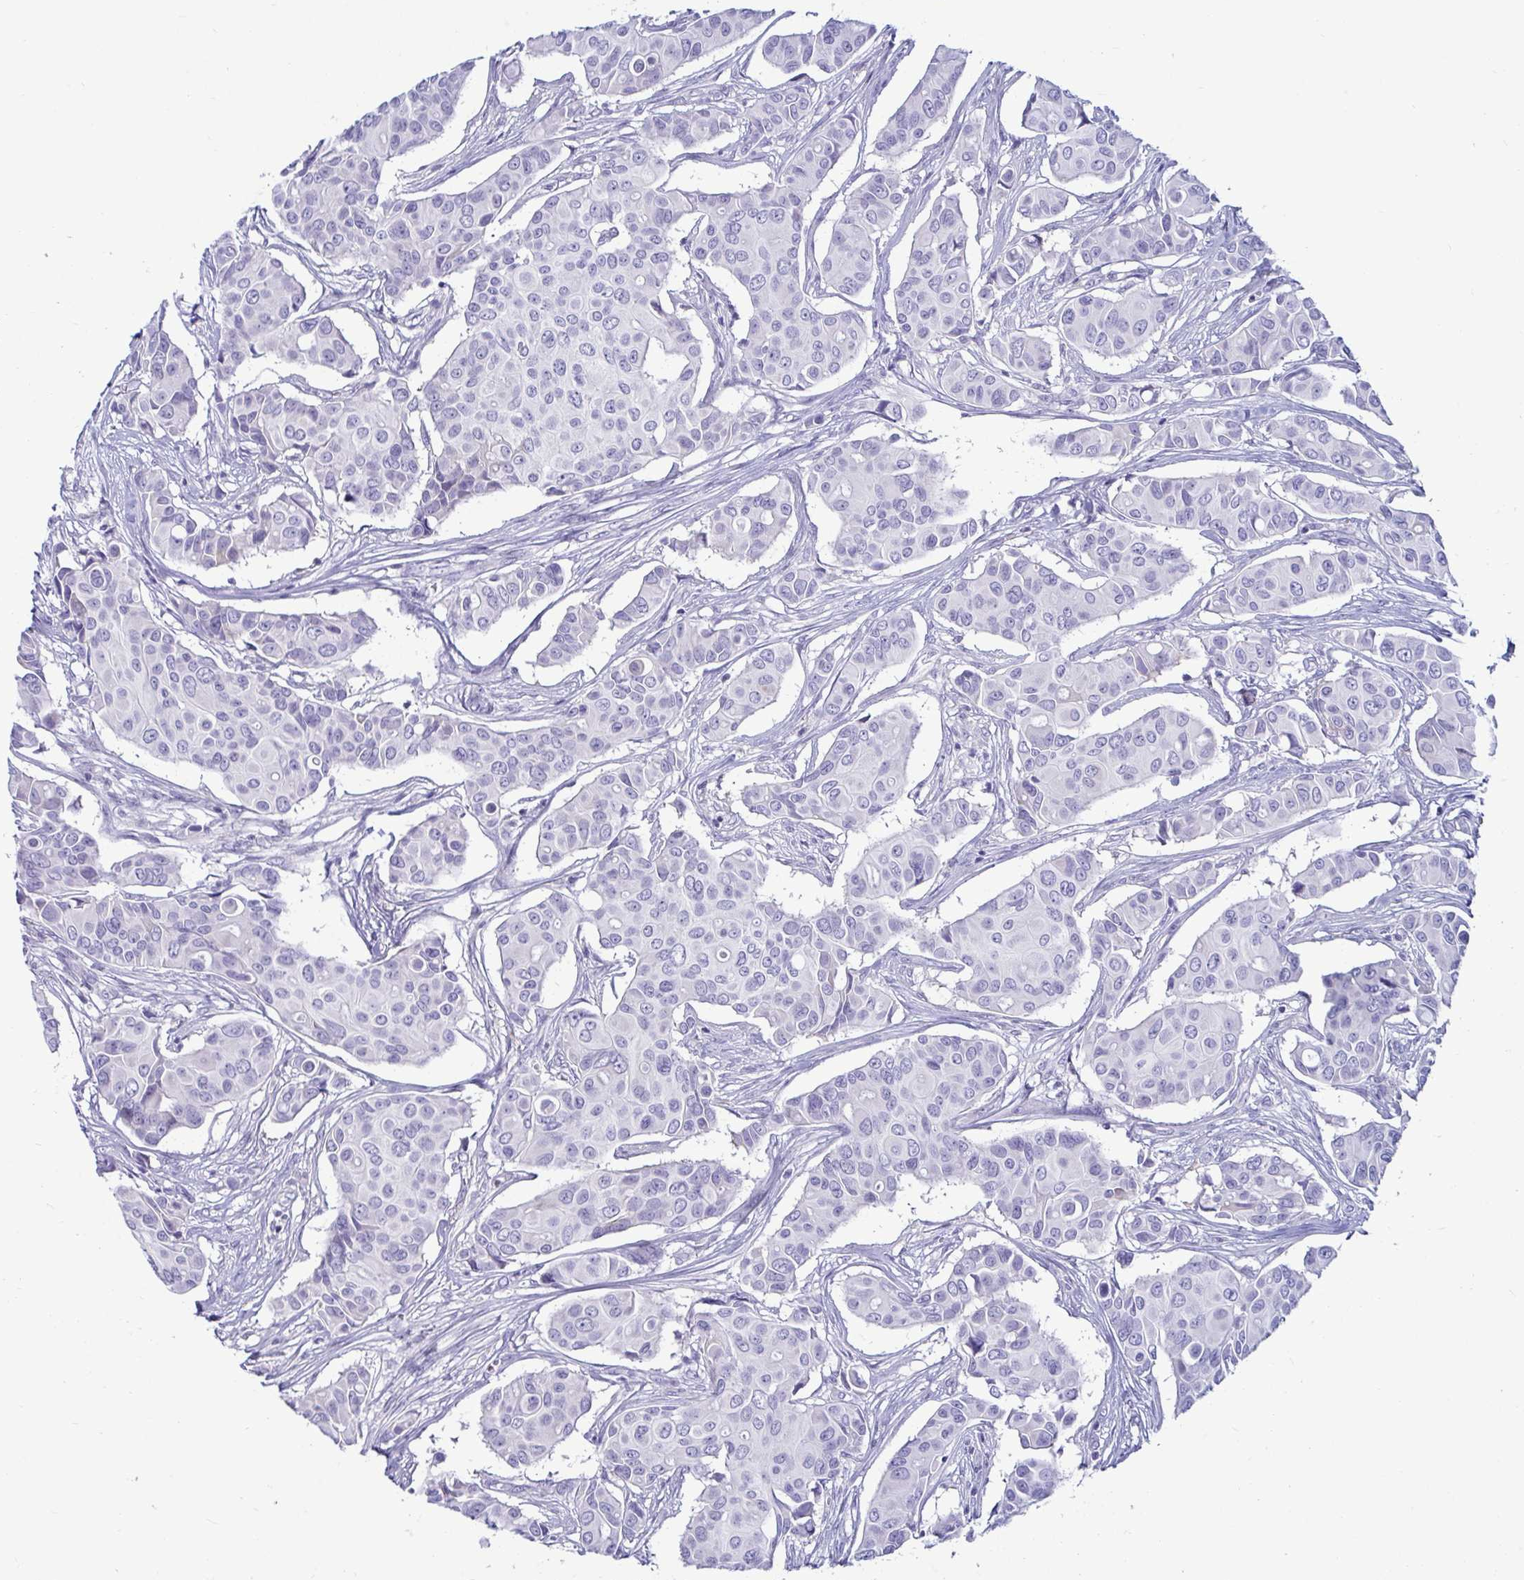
{"staining": {"intensity": "negative", "quantity": "none", "location": "none"}, "tissue": "breast cancer", "cell_type": "Tumor cells", "image_type": "cancer", "snomed": [{"axis": "morphology", "description": "Normal tissue, NOS"}, {"axis": "morphology", "description": "Duct carcinoma"}, {"axis": "topography", "description": "Skin"}, {"axis": "topography", "description": "Breast"}], "caption": "Tumor cells are negative for protein expression in human breast cancer.", "gene": "TFPI2", "patient": {"sex": "female", "age": 54}}